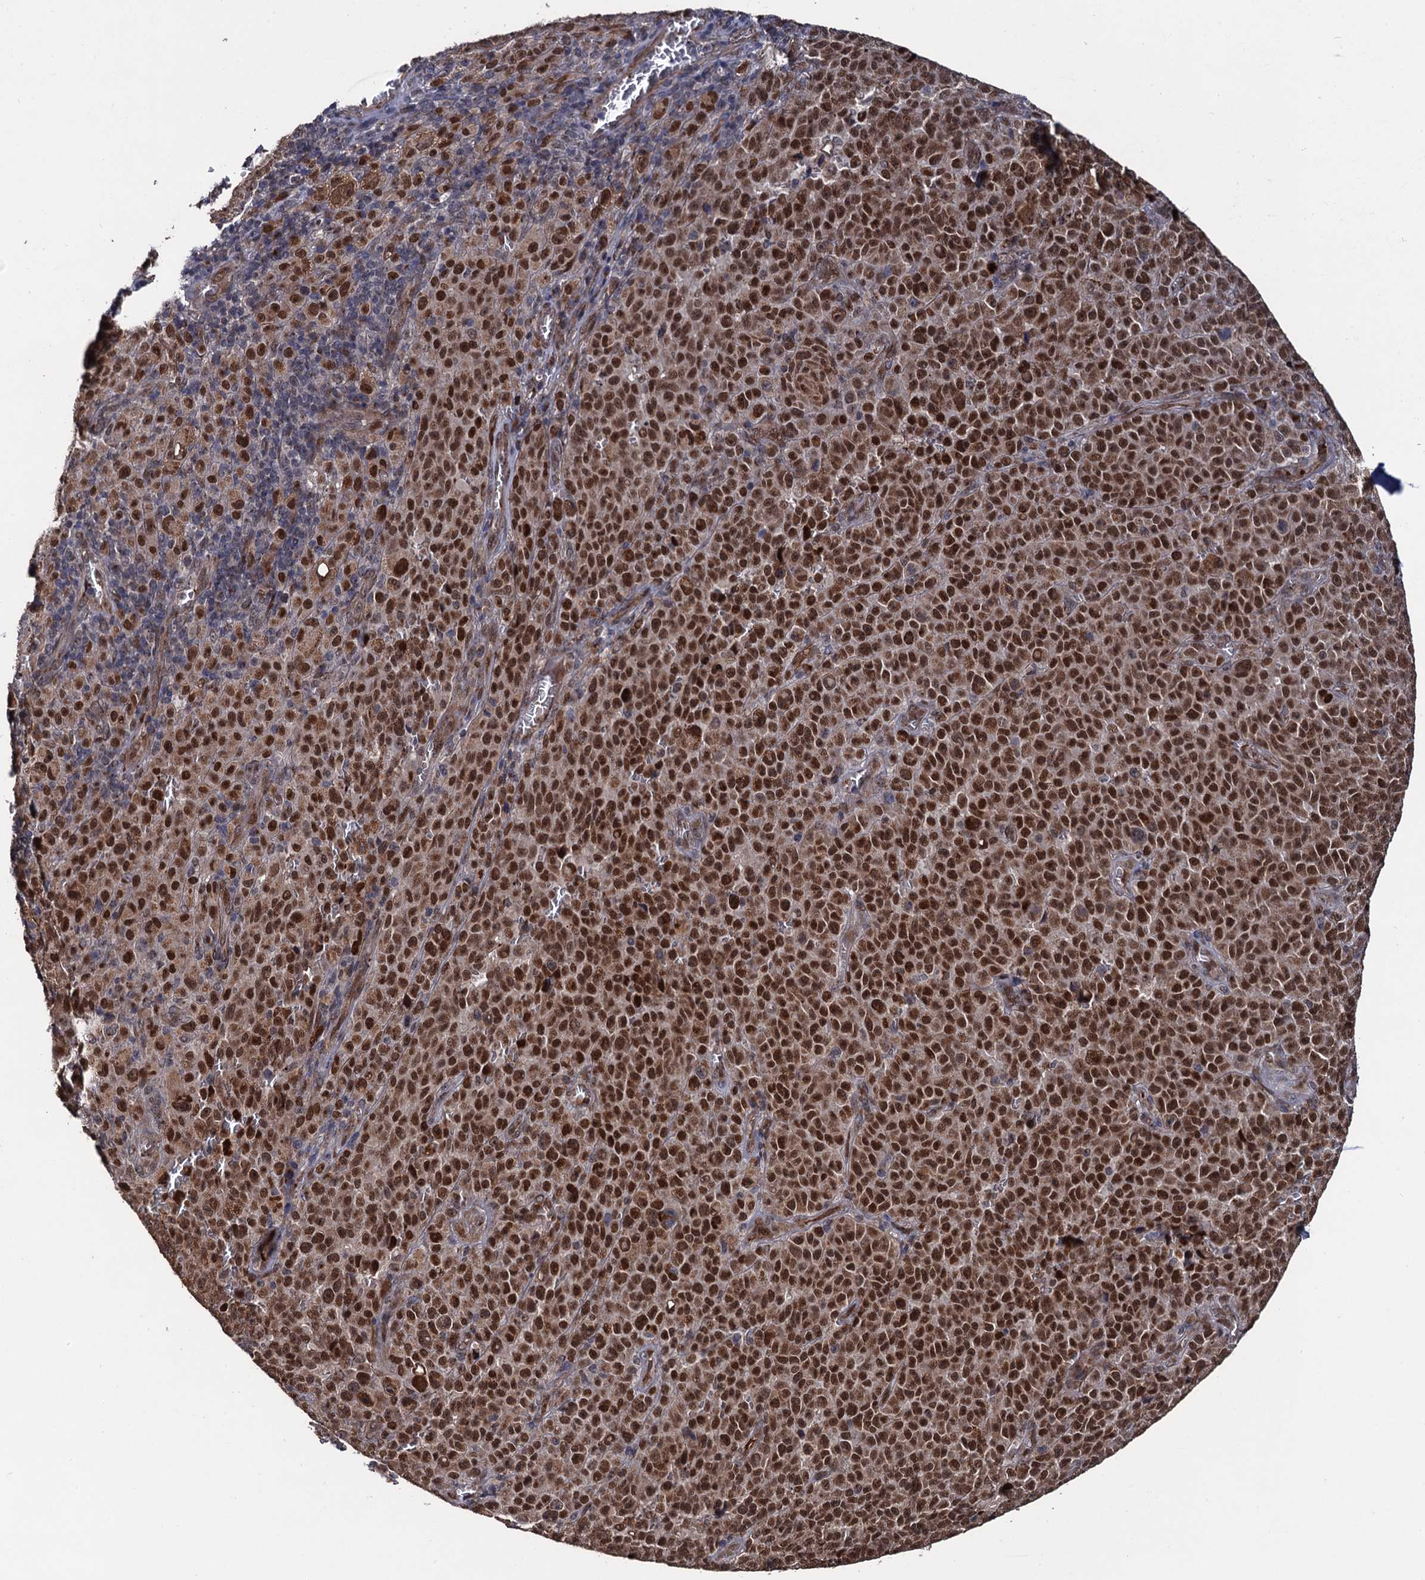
{"staining": {"intensity": "strong", "quantity": ">75%", "location": "cytoplasmic/membranous,nuclear"}, "tissue": "melanoma", "cell_type": "Tumor cells", "image_type": "cancer", "snomed": [{"axis": "morphology", "description": "Malignant melanoma, NOS"}, {"axis": "topography", "description": "Skin"}], "caption": "Brown immunohistochemical staining in malignant melanoma exhibits strong cytoplasmic/membranous and nuclear staining in approximately >75% of tumor cells.", "gene": "LRRC63", "patient": {"sex": "female", "age": 82}}